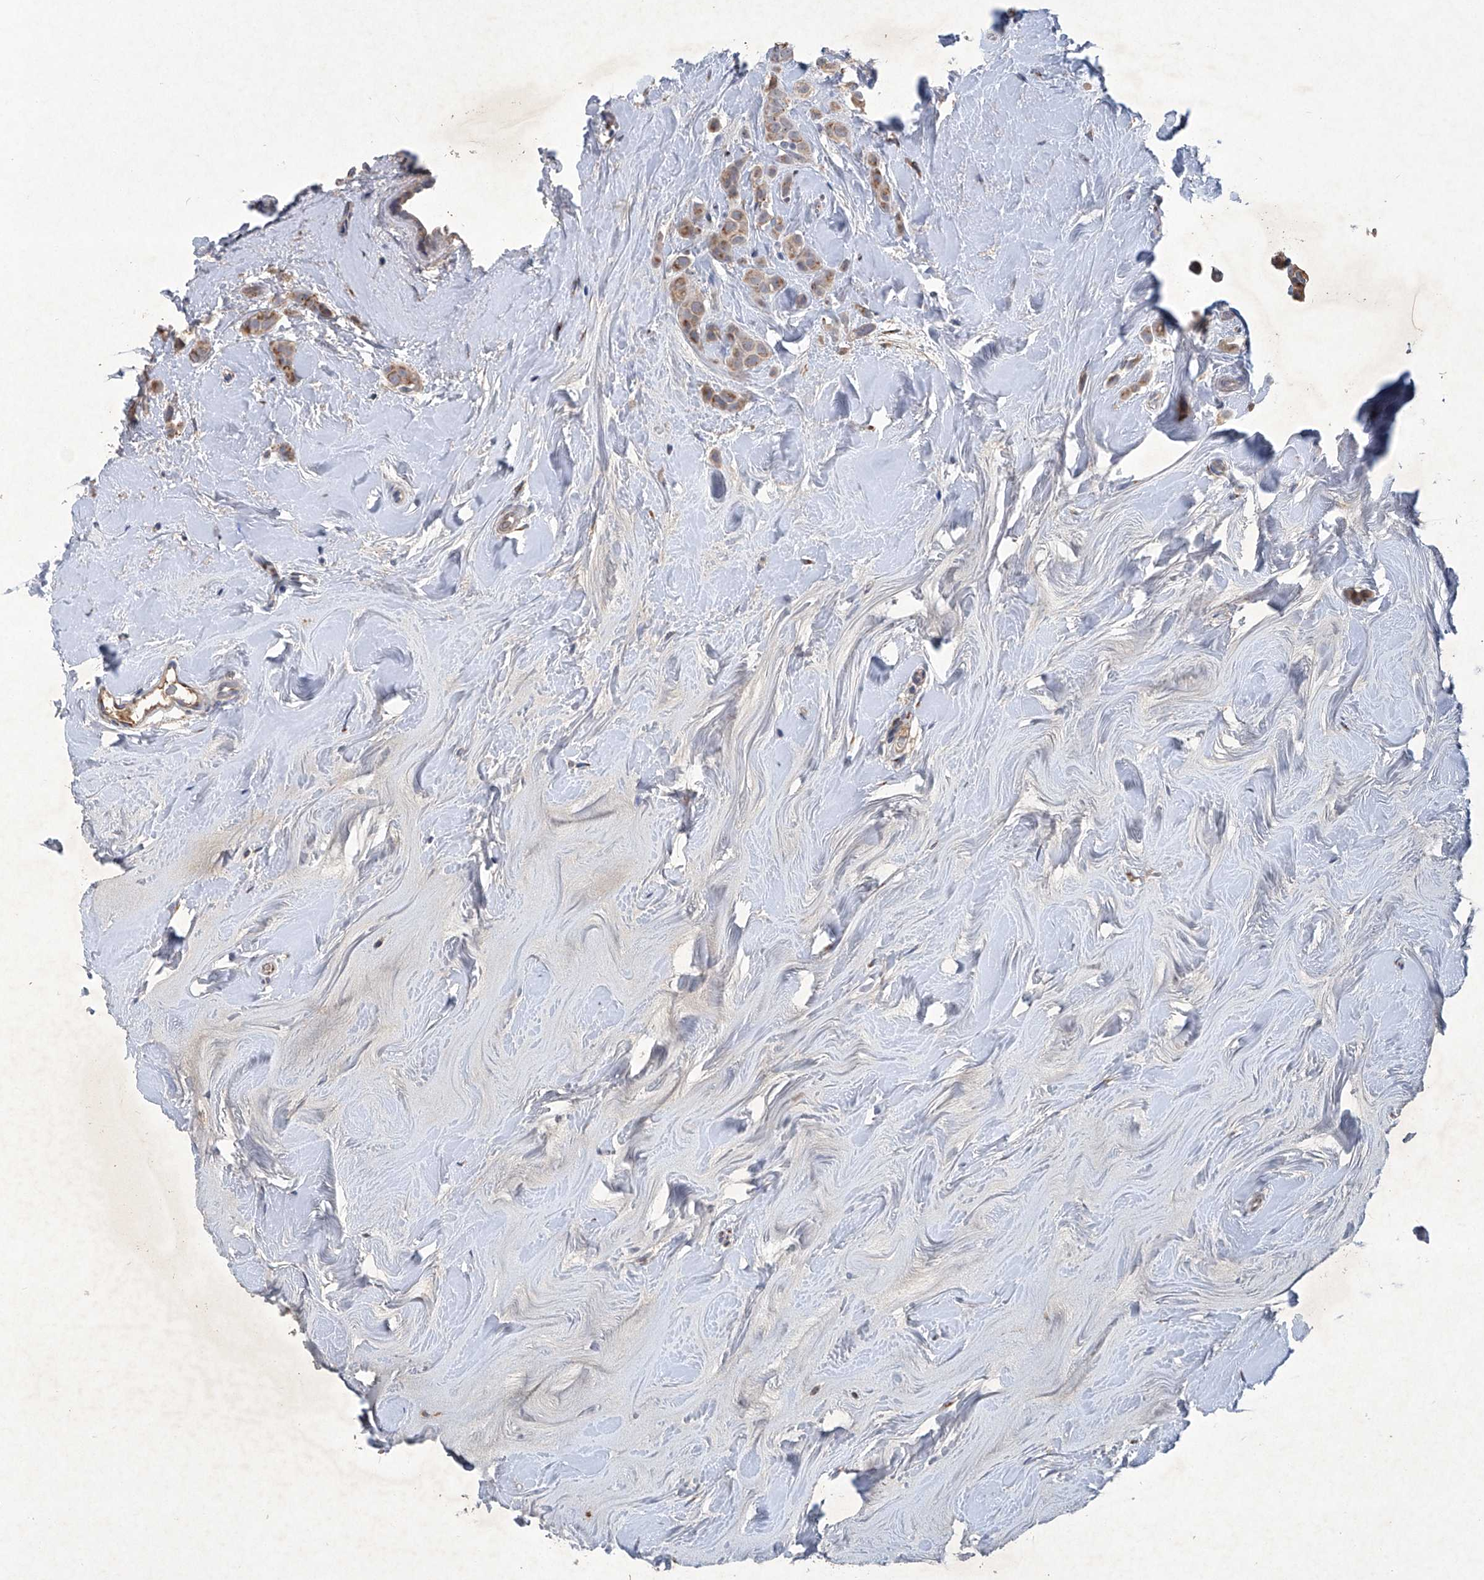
{"staining": {"intensity": "moderate", "quantity": ">75%", "location": "cytoplasmic/membranous"}, "tissue": "breast cancer", "cell_type": "Tumor cells", "image_type": "cancer", "snomed": [{"axis": "morphology", "description": "Lobular carcinoma"}, {"axis": "topography", "description": "Breast"}], "caption": "Breast lobular carcinoma stained for a protein (brown) shows moderate cytoplasmic/membranous positive staining in approximately >75% of tumor cells.", "gene": "PCSK5", "patient": {"sex": "female", "age": 47}}